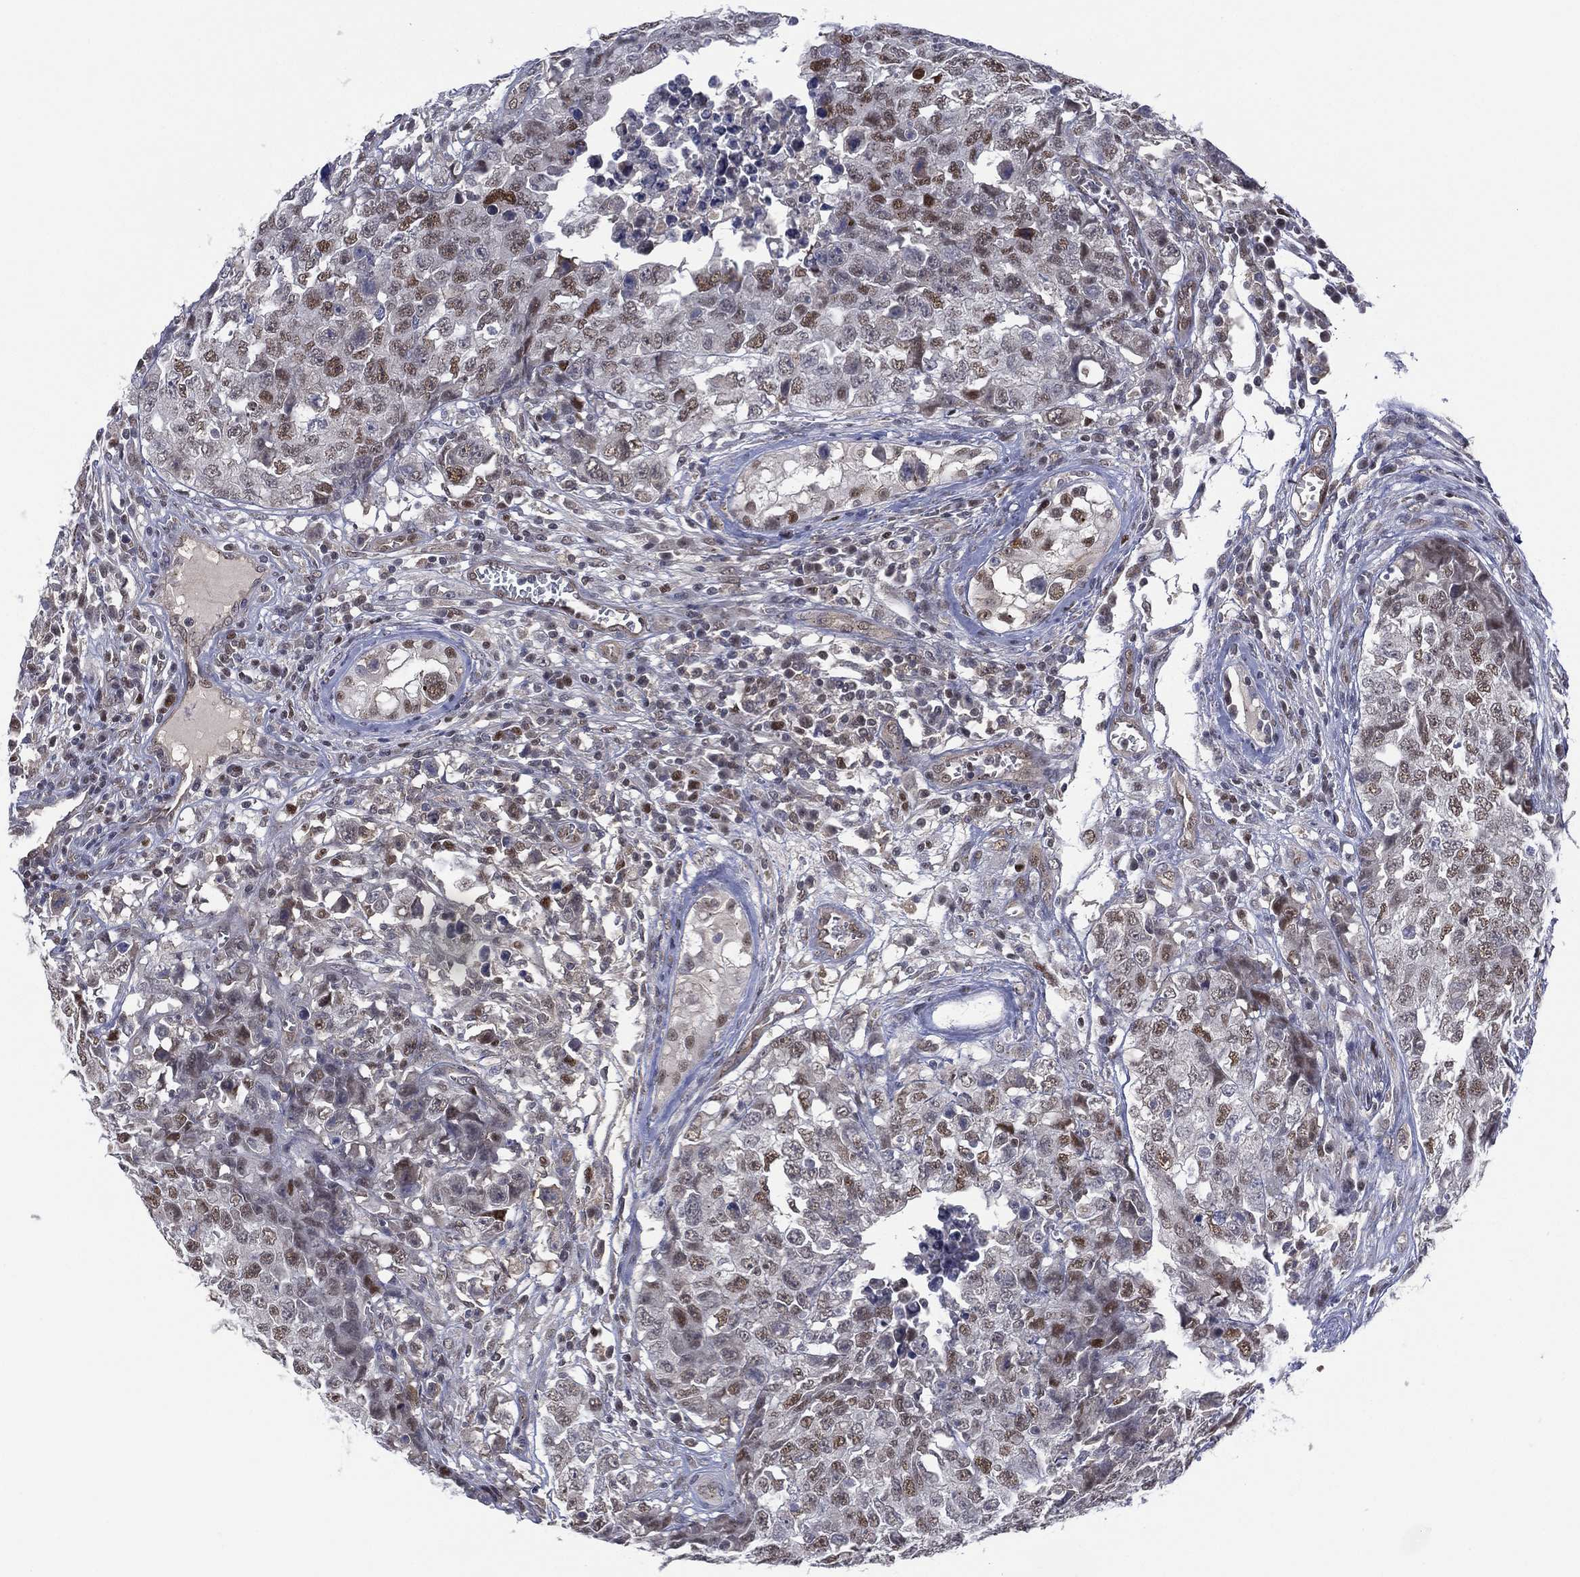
{"staining": {"intensity": "moderate", "quantity": "<25%", "location": "nuclear"}, "tissue": "testis cancer", "cell_type": "Tumor cells", "image_type": "cancer", "snomed": [{"axis": "morphology", "description": "Carcinoma, Embryonal, NOS"}, {"axis": "topography", "description": "Testis"}], "caption": "A low amount of moderate nuclear positivity is seen in about <25% of tumor cells in testis embryonal carcinoma tissue. (brown staining indicates protein expression, while blue staining denotes nuclei).", "gene": "GSE1", "patient": {"sex": "male", "age": 23}}